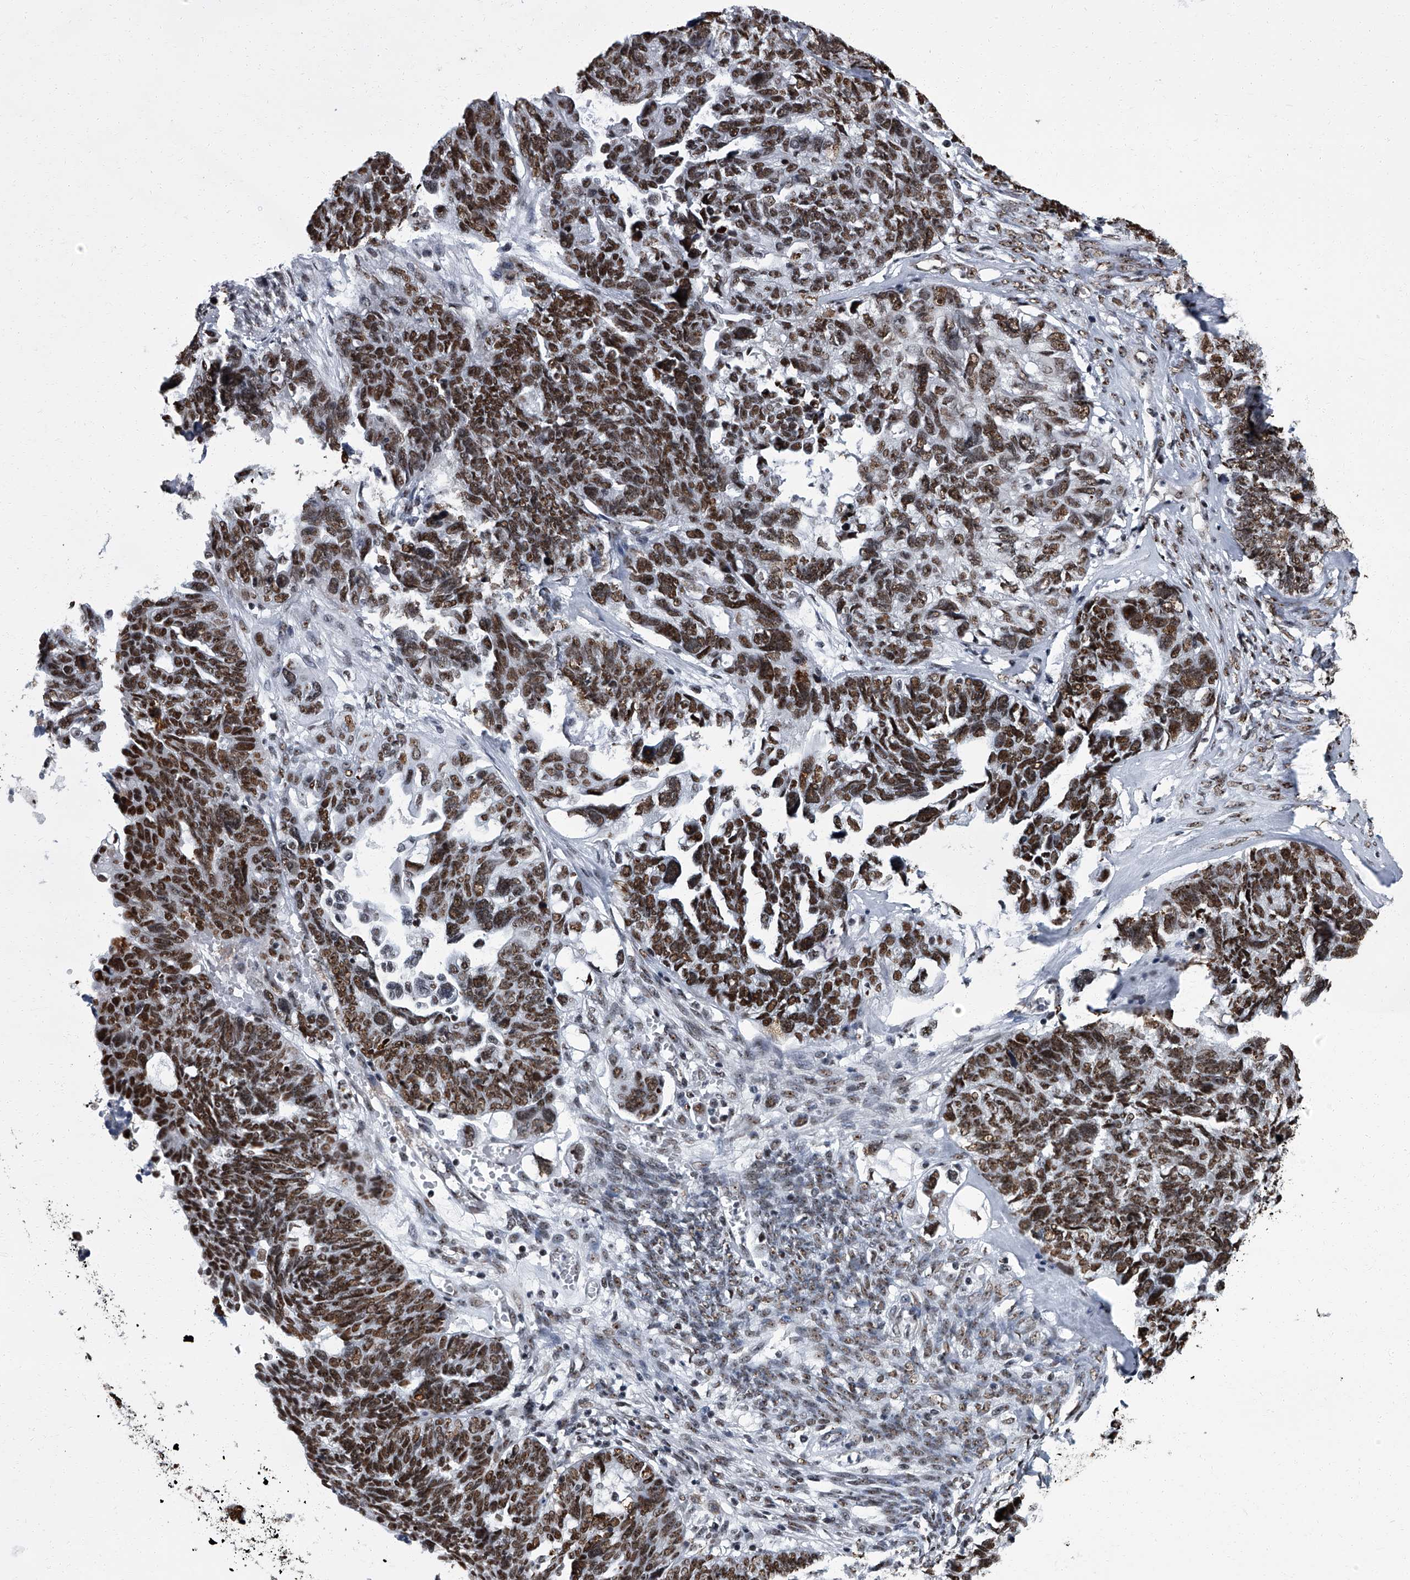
{"staining": {"intensity": "moderate", "quantity": ">75%", "location": "nuclear"}, "tissue": "ovarian cancer", "cell_type": "Tumor cells", "image_type": "cancer", "snomed": [{"axis": "morphology", "description": "Cystadenocarcinoma, serous, NOS"}, {"axis": "topography", "description": "Ovary"}], "caption": "Tumor cells show medium levels of moderate nuclear expression in about >75% of cells in human ovarian serous cystadenocarcinoma.", "gene": "ZNF518B", "patient": {"sex": "female", "age": 79}}